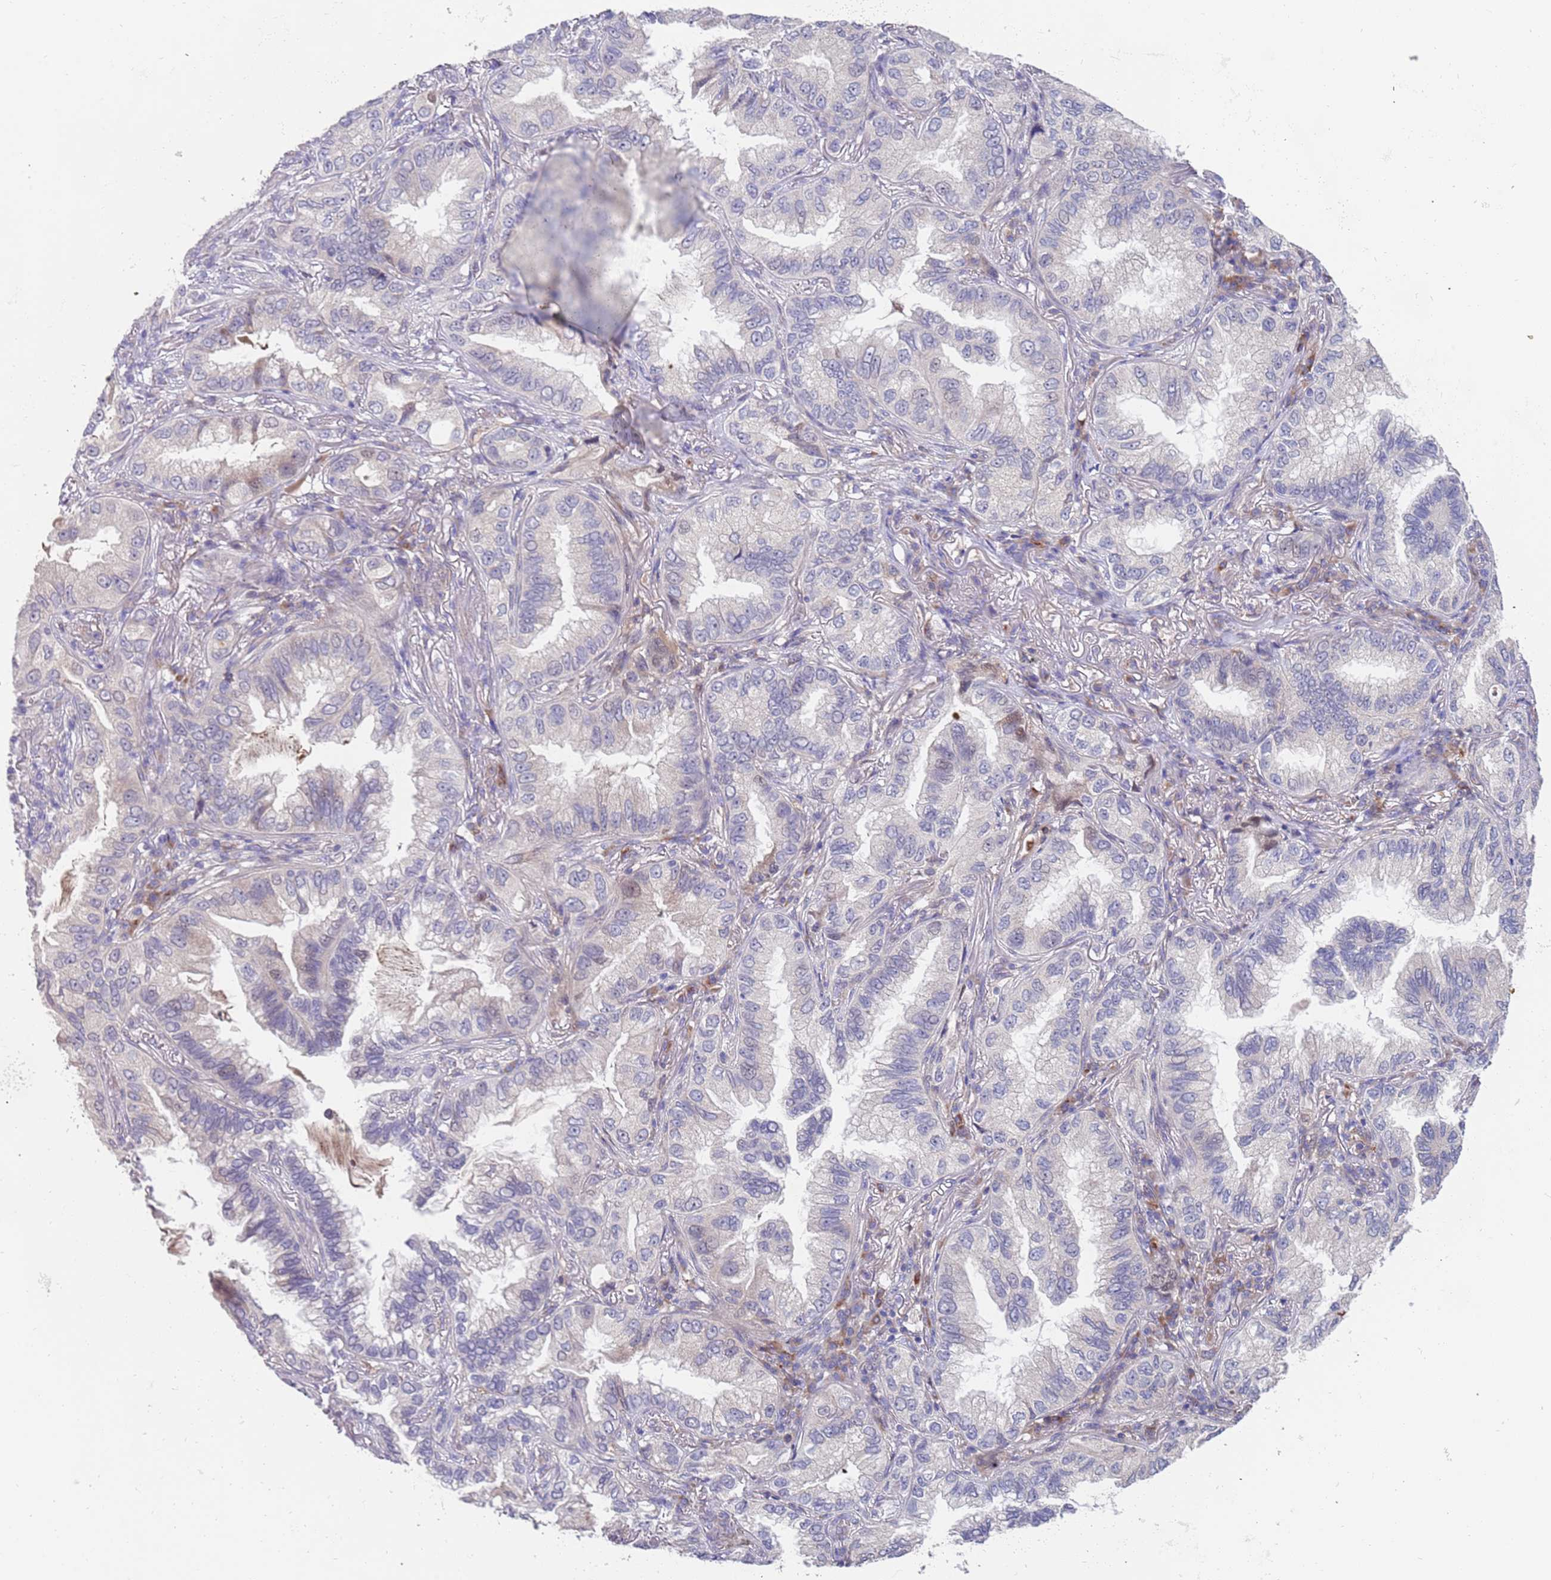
{"staining": {"intensity": "negative", "quantity": "none", "location": "none"}, "tissue": "lung cancer", "cell_type": "Tumor cells", "image_type": "cancer", "snomed": [{"axis": "morphology", "description": "Adenocarcinoma, NOS"}, {"axis": "topography", "description": "Lung"}], "caption": "Immunohistochemistry histopathology image of lung cancer stained for a protein (brown), which exhibits no expression in tumor cells.", "gene": "ZNF746", "patient": {"sex": "female", "age": 69}}